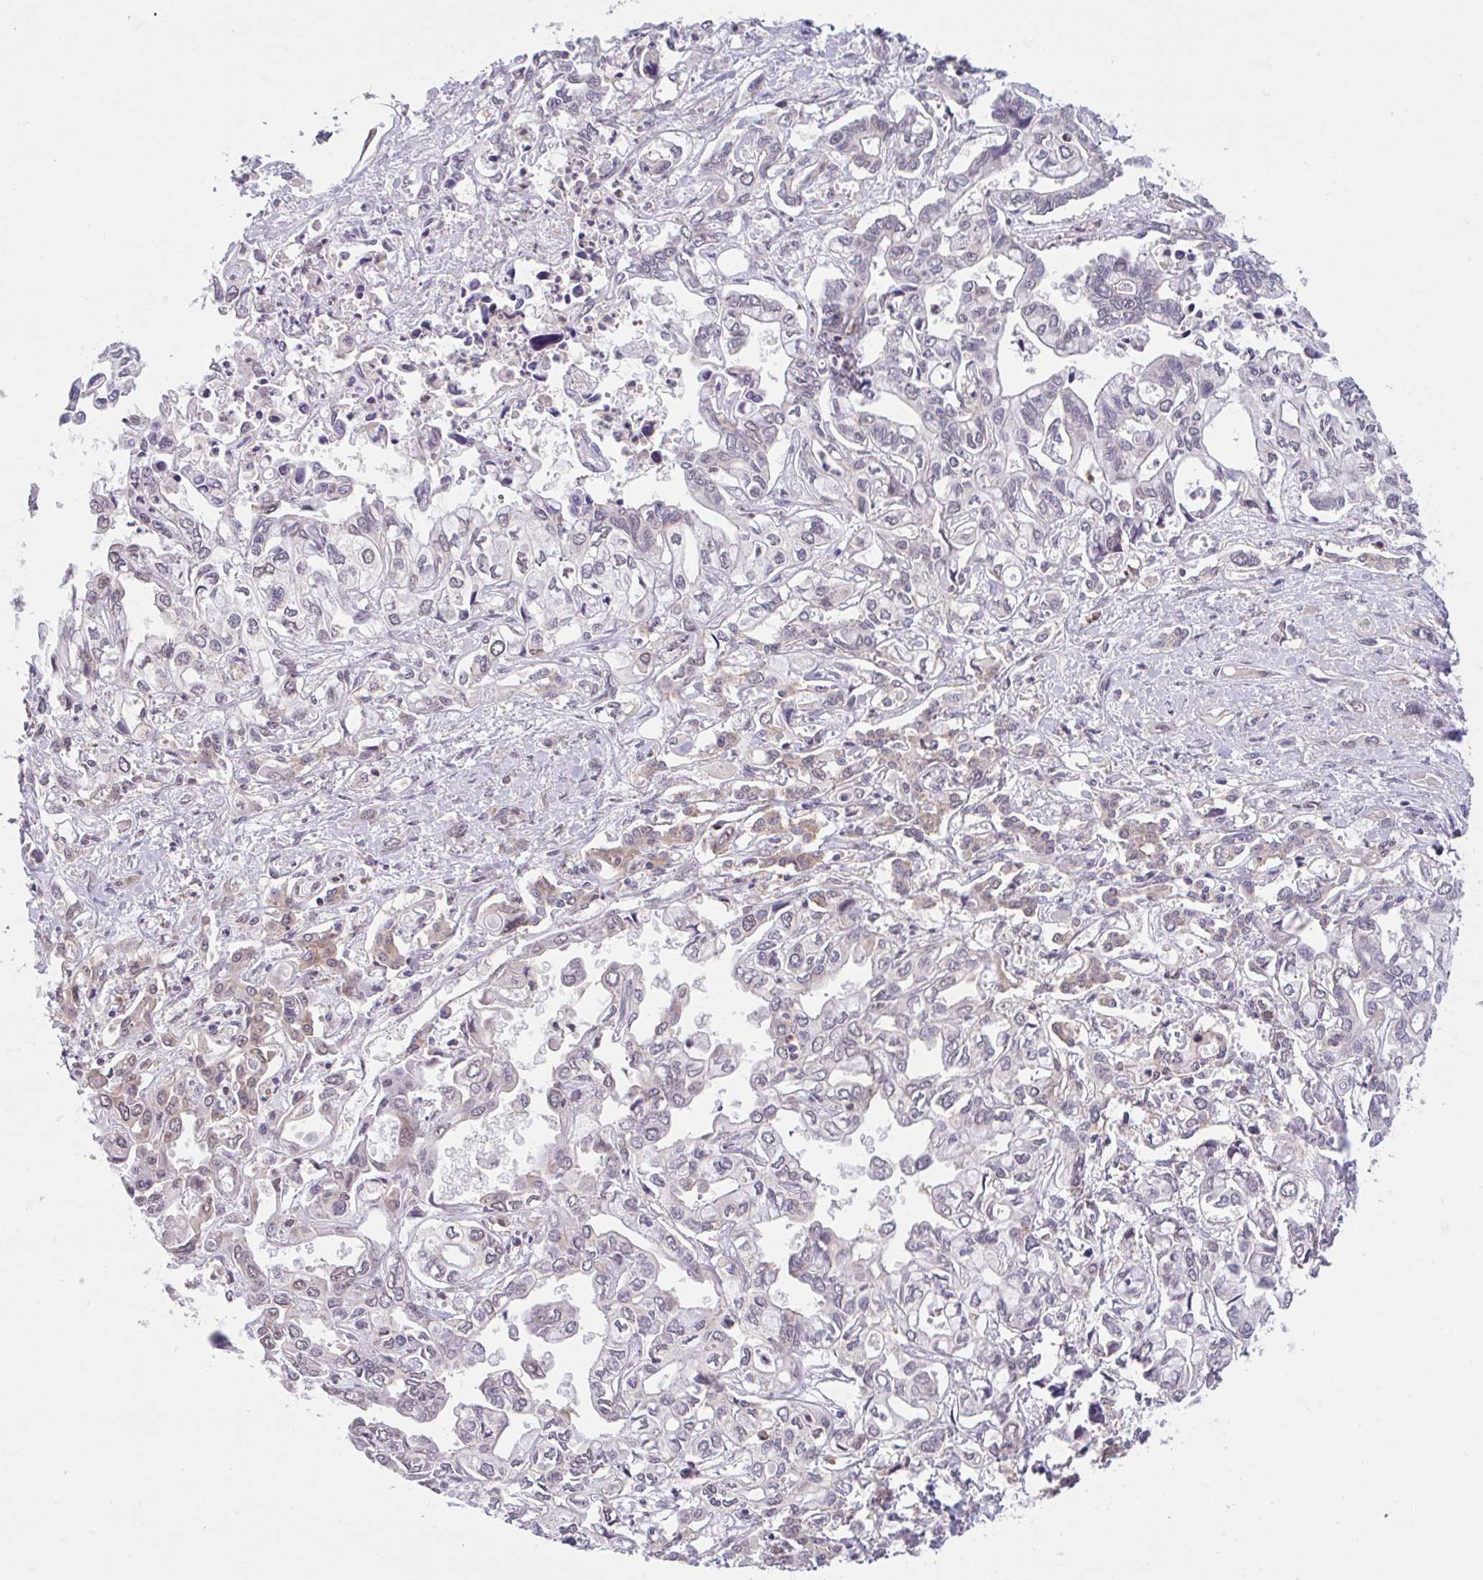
{"staining": {"intensity": "weak", "quantity": "25%-75%", "location": "nuclear"}, "tissue": "liver cancer", "cell_type": "Tumor cells", "image_type": "cancer", "snomed": [{"axis": "morphology", "description": "Cholangiocarcinoma"}, {"axis": "topography", "description": "Liver"}], "caption": "Immunohistochemical staining of human liver cholangiocarcinoma reveals weak nuclear protein positivity in about 25%-75% of tumor cells. (brown staining indicates protein expression, while blue staining denotes nuclei).", "gene": "RALBP1", "patient": {"sex": "female", "age": 64}}